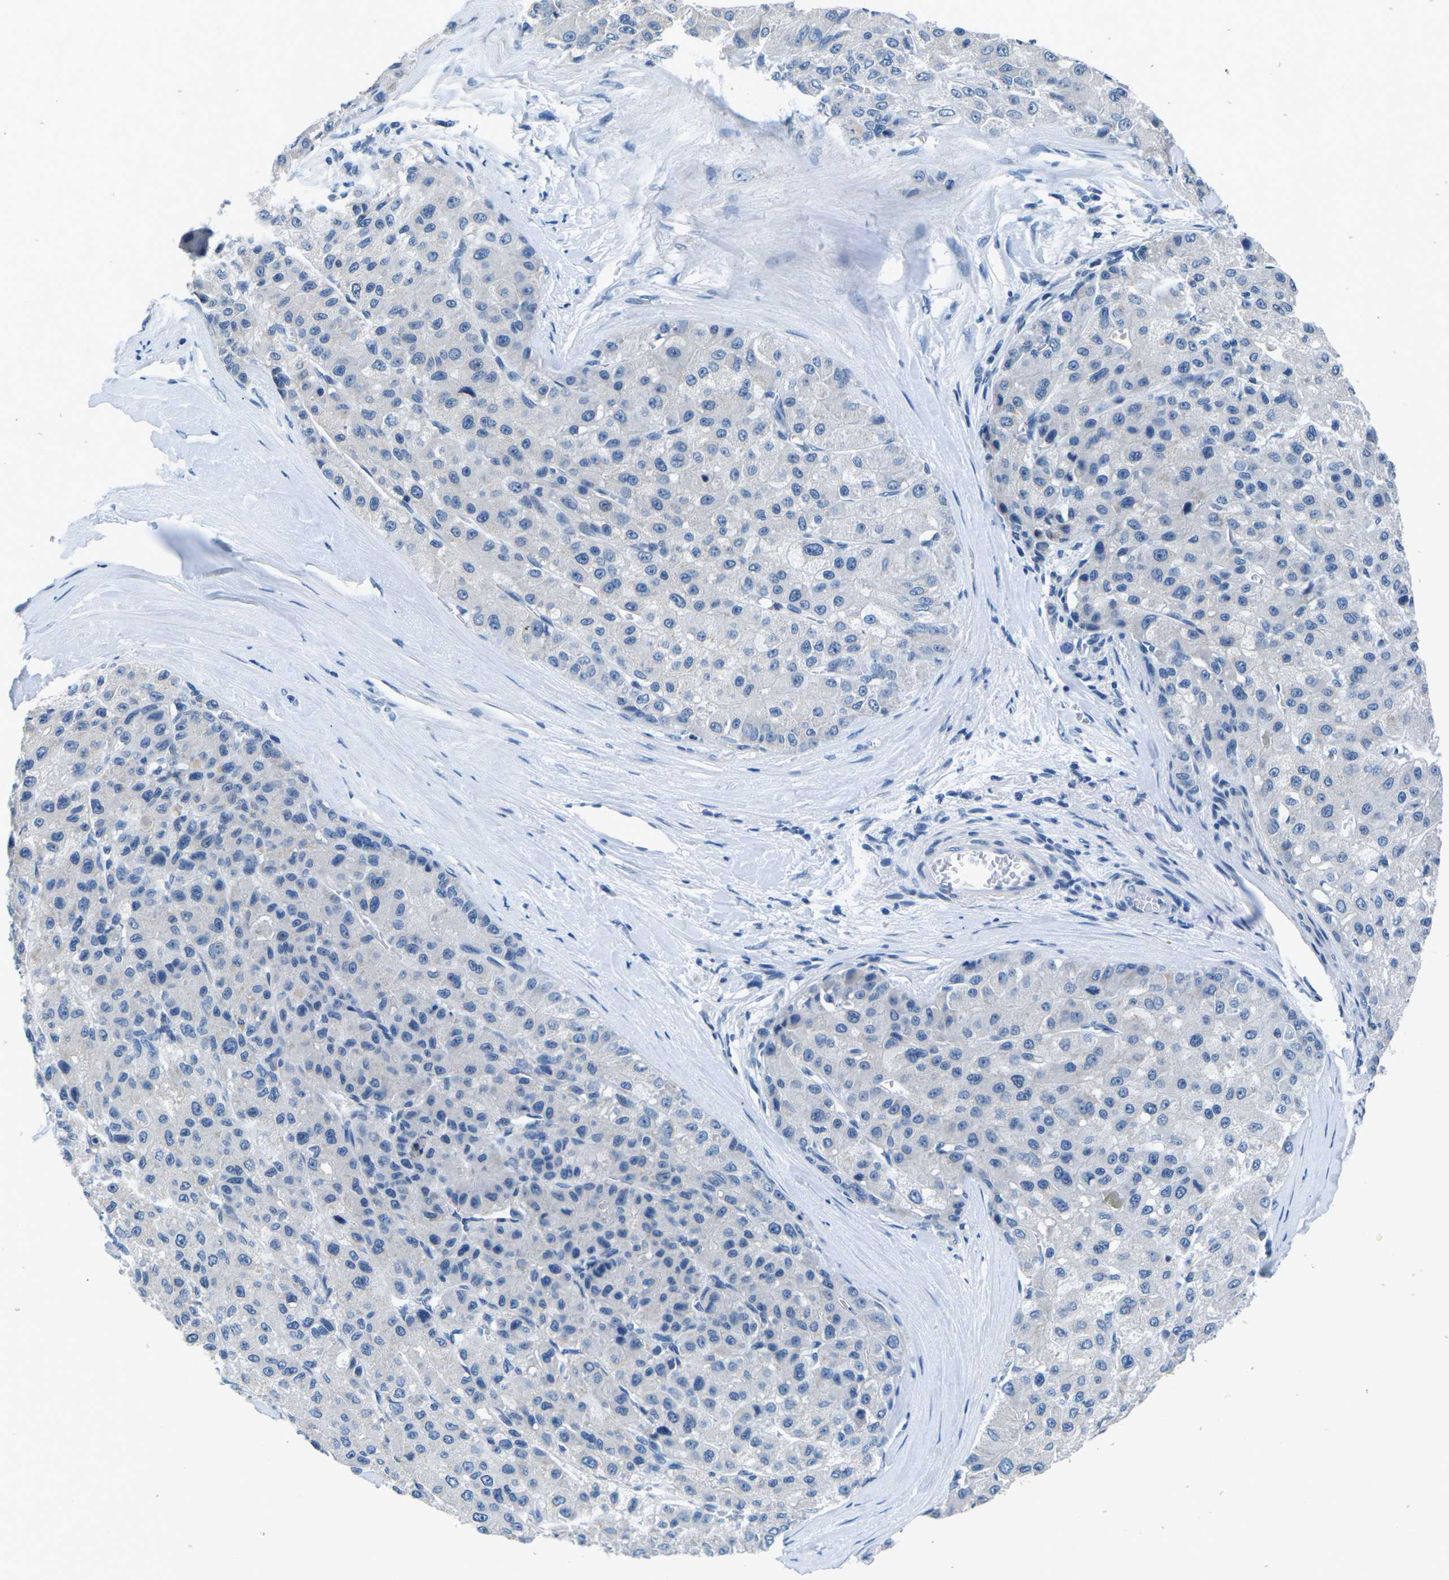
{"staining": {"intensity": "negative", "quantity": "none", "location": "none"}, "tissue": "liver cancer", "cell_type": "Tumor cells", "image_type": "cancer", "snomed": [{"axis": "morphology", "description": "Carcinoma, Hepatocellular, NOS"}, {"axis": "topography", "description": "Liver"}], "caption": "Tumor cells show no significant protein staining in liver hepatocellular carcinoma.", "gene": "UMOD", "patient": {"sex": "male", "age": 80}}